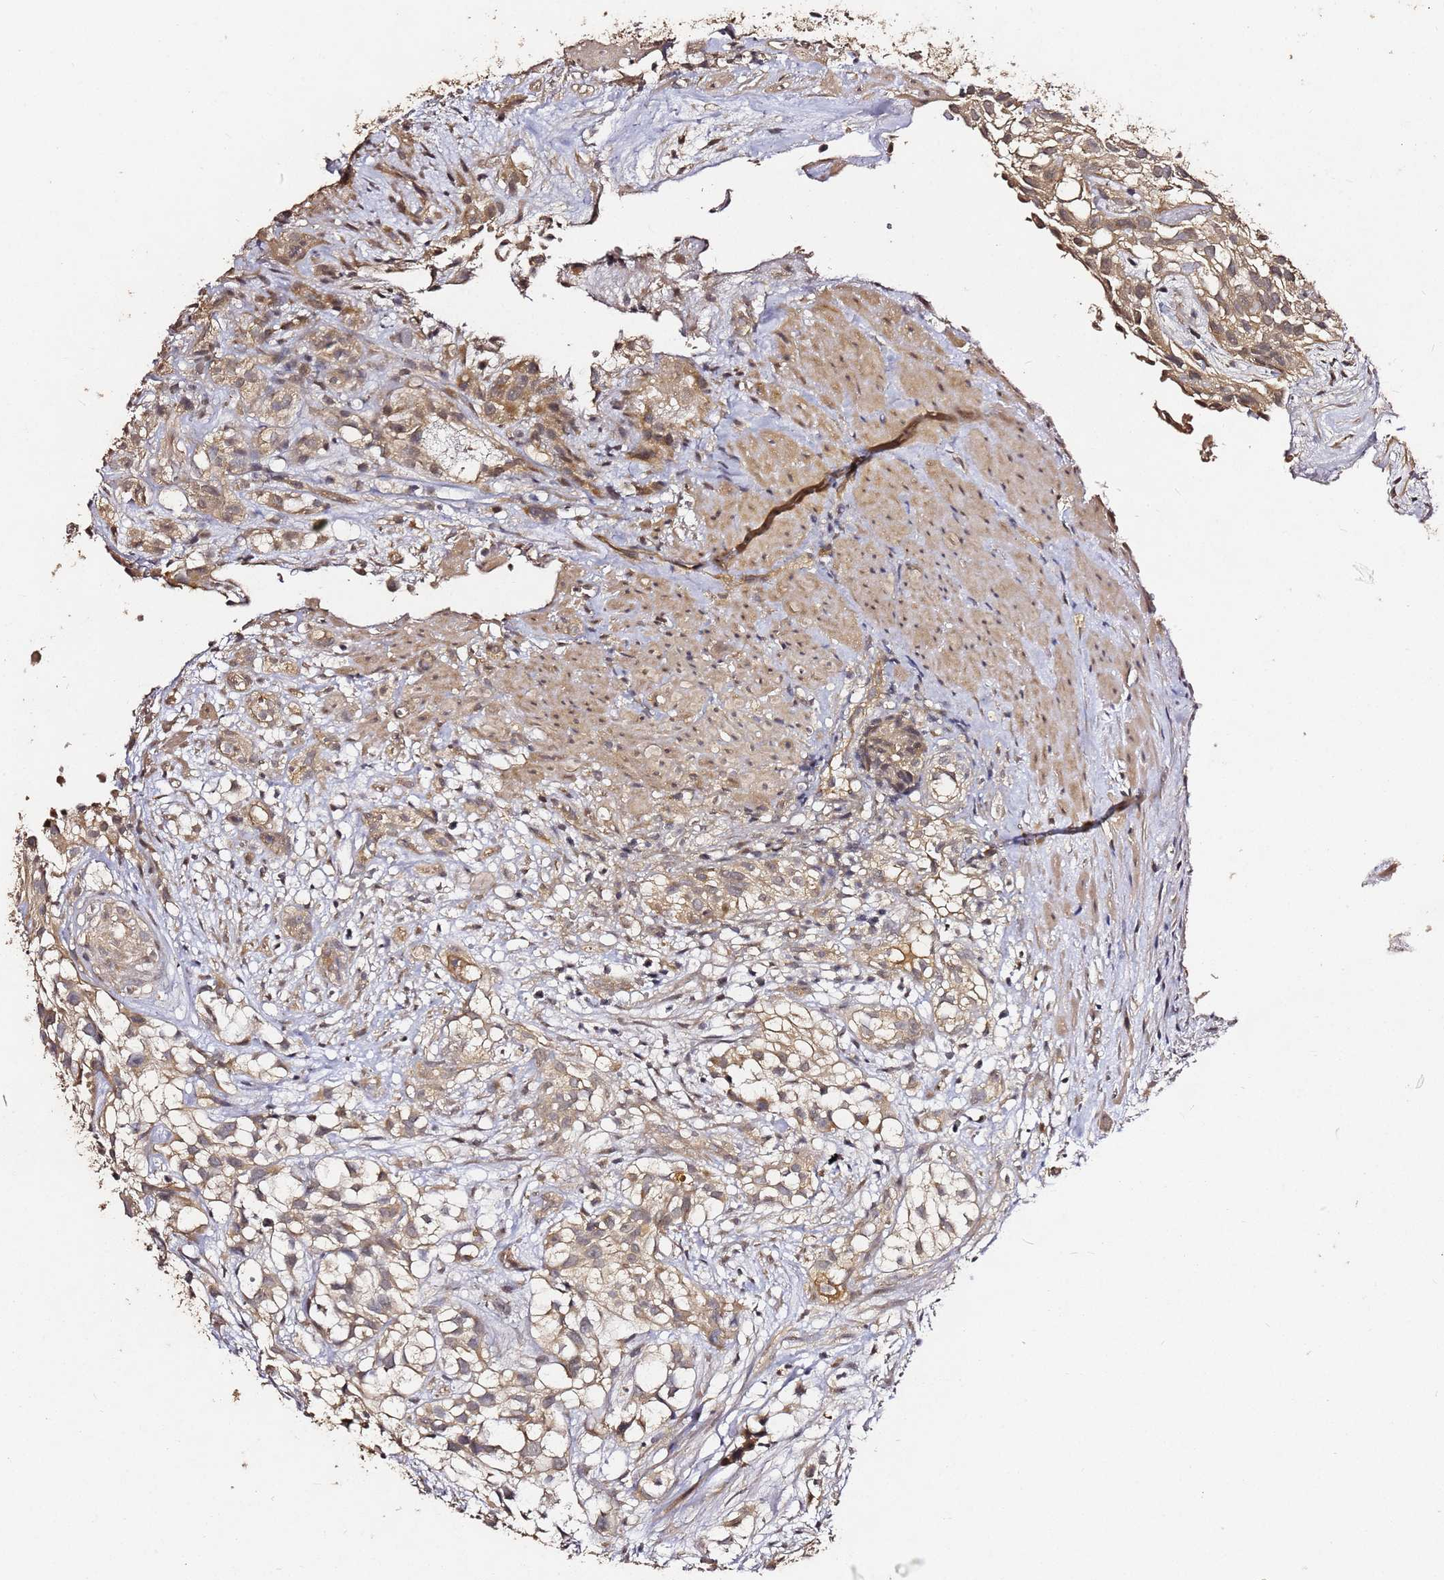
{"staining": {"intensity": "weak", "quantity": ">75%", "location": "cytoplasmic/membranous"}, "tissue": "urothelial cancer", "cell_type": "Tumor cells", "image_type": "cancer", "snomed": [{"axis": "morphology", "description": "Urothelial carcinoma, High grade"}, {"axis": "topography", "description": "Urinary bladder"}], "caption": "There is low levels of weak cytoplasmic/membranous staining in tumor cells of high-grade urothelial carcinoma, as demonstrated by immunohistochemical staining (brown color).", "gene": "C6orf136", "patient": {"sex": "male", "age": 56}}